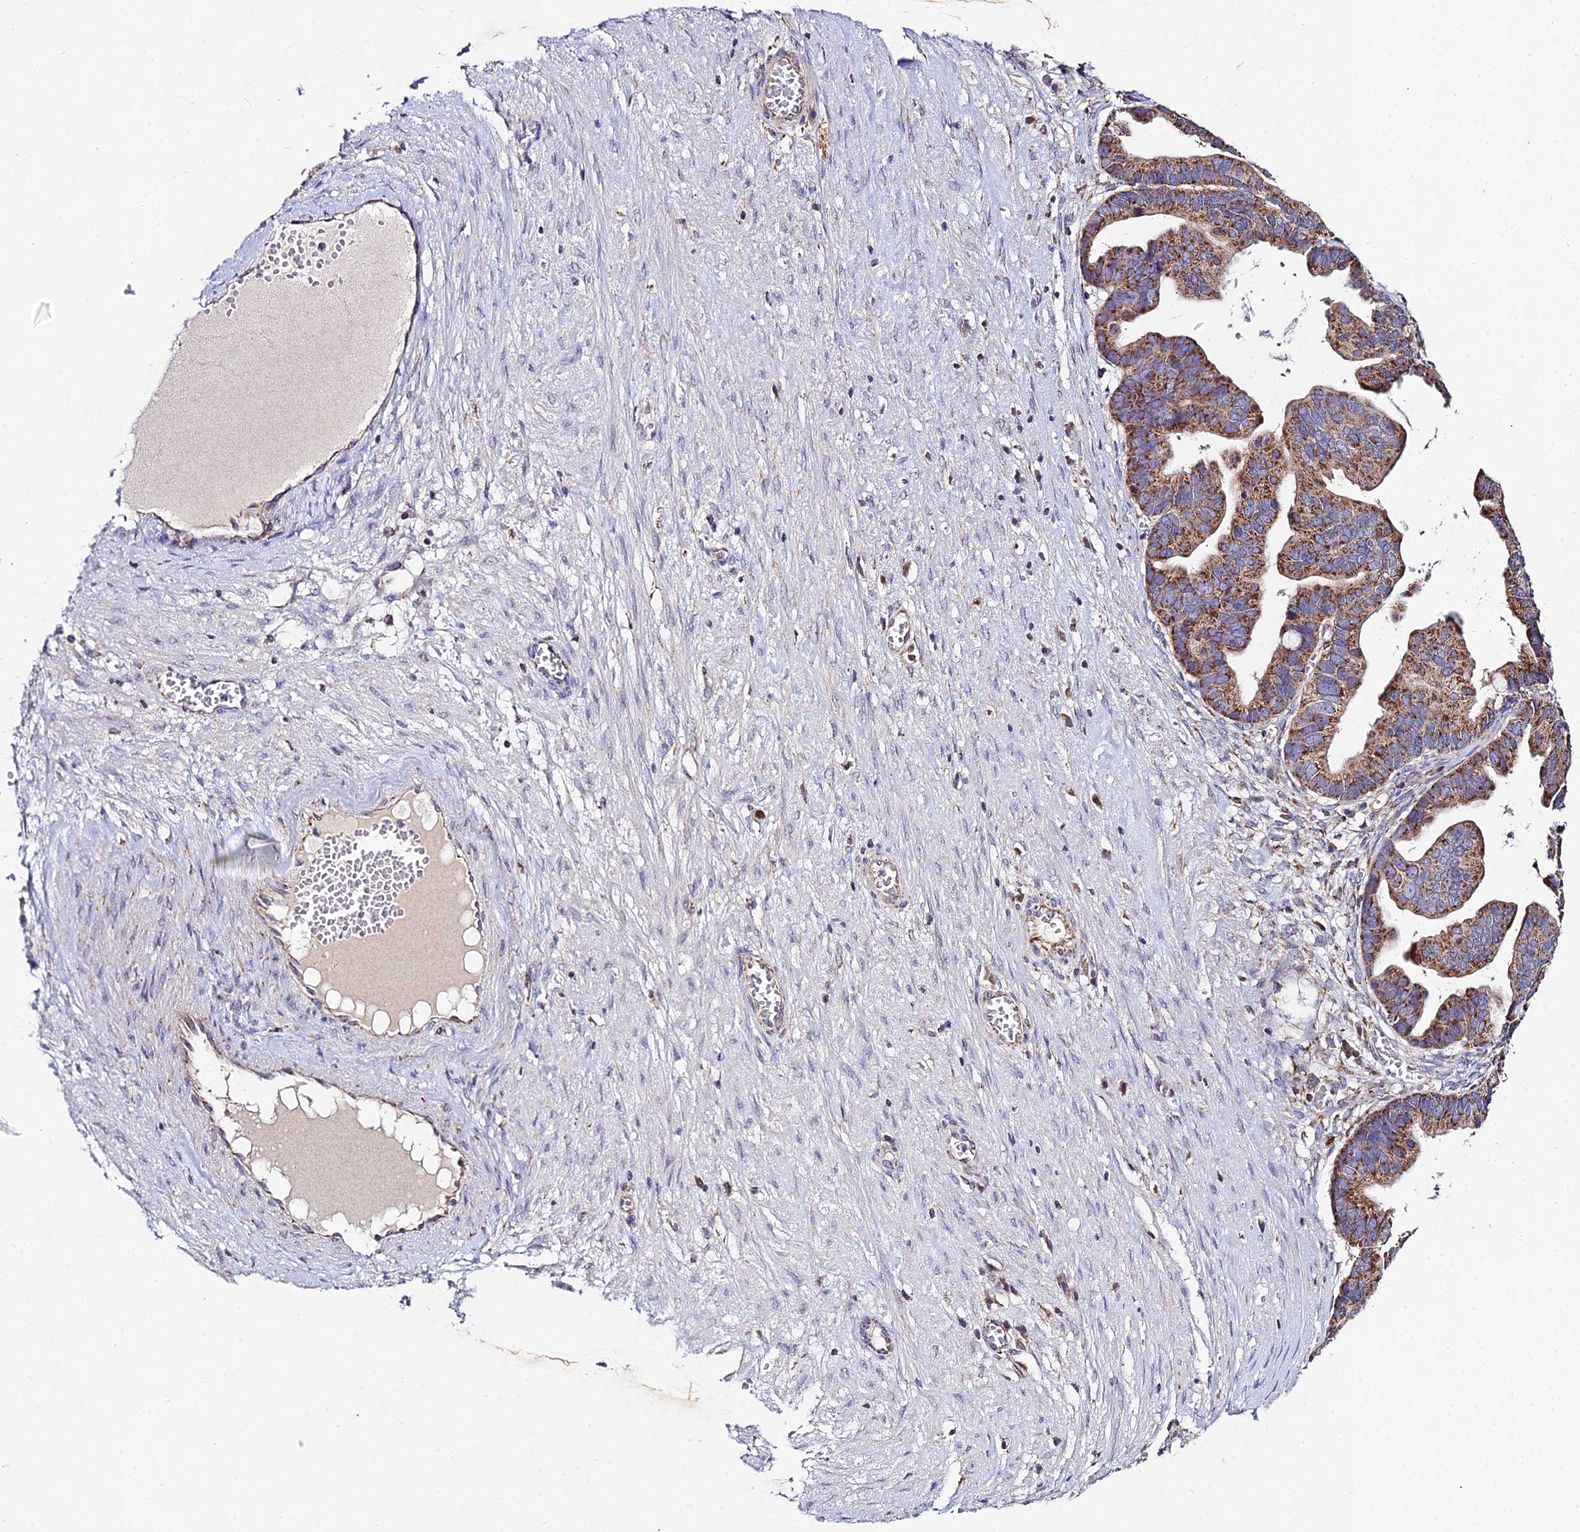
{"staining": {"intensity": "moderate", "quantity": ">75%", "location": "cytoplasmic/membranous"}, "tissue": "ovarian cancer", "cell_type": "Tumor cells", "image_type": "cancer", "snomed": [{"axis": "morphology", "description": "Cystadenocarcinoma, serous, NOS"}, {"axis": "topography", "description": "Ovary"}], "caption": "A micrograph showing moderate cytoplasmic/membranous staining in about >75% of tumor cells in ovarian cancer (serous cystadenocarcinoma), as visualized by brown immunohistochemical staining.", "gene": "NIPSNAP3A", "patient": {"sex": "female", "age": 56}}